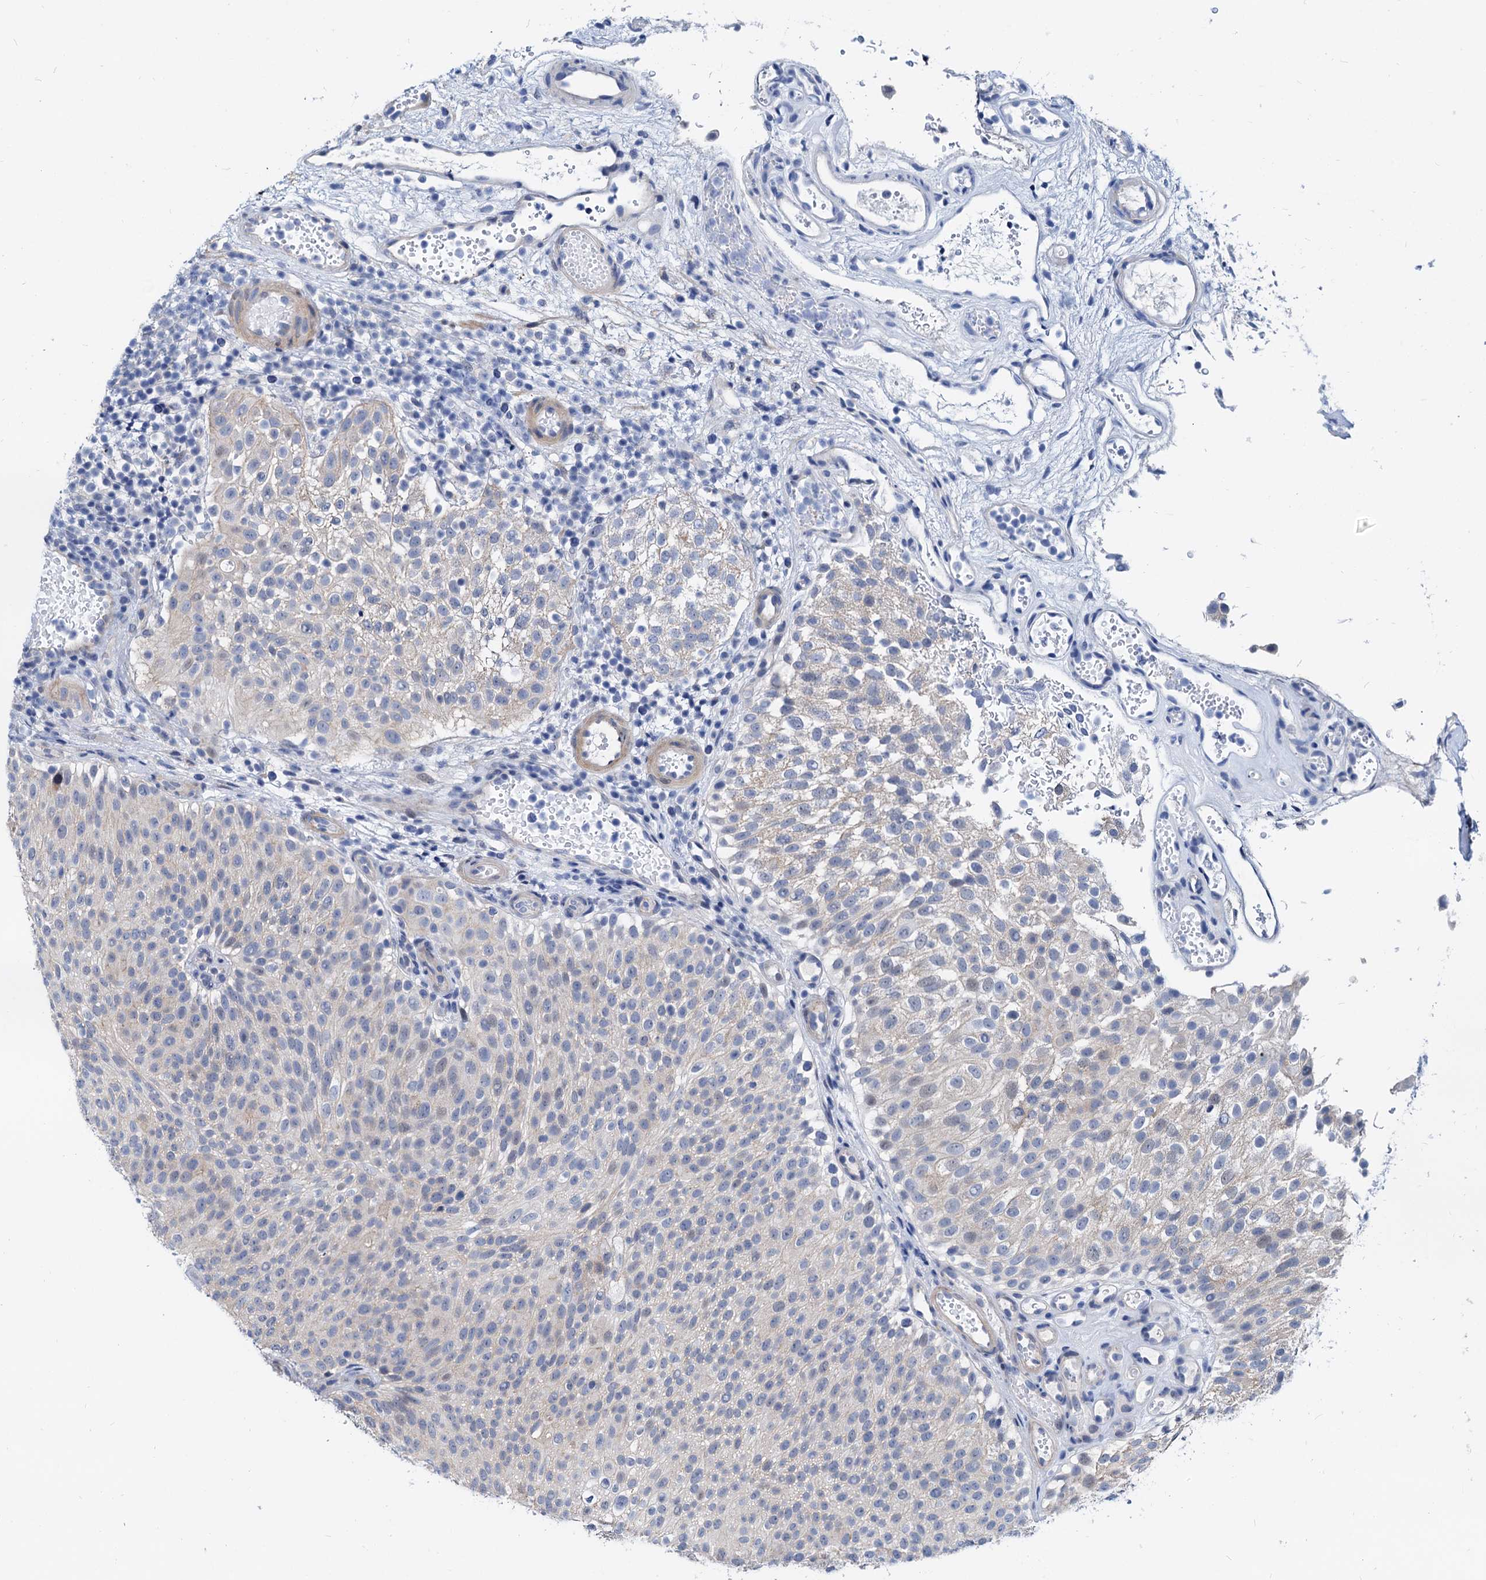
{"staining": {"intensity": "negative", "quantity": "none", "location": "none"}, "tissue": "urothelial cancer", "cell_type": "Tumor cells", "image_type": "cancer", "snomed": [{"axis": "morphology", "description": "Urothelial carcinoma, Low grade"}, {"axis": "topography", "description": "Urinary bladder"}], "caption": "The immunohistochemistry histopathology image has no significant expression in tumor cells of urothelial carcinoma (low-grade) tissue.", "gene": "HSF2", "patient": {"sex": "male", "age": 78}}